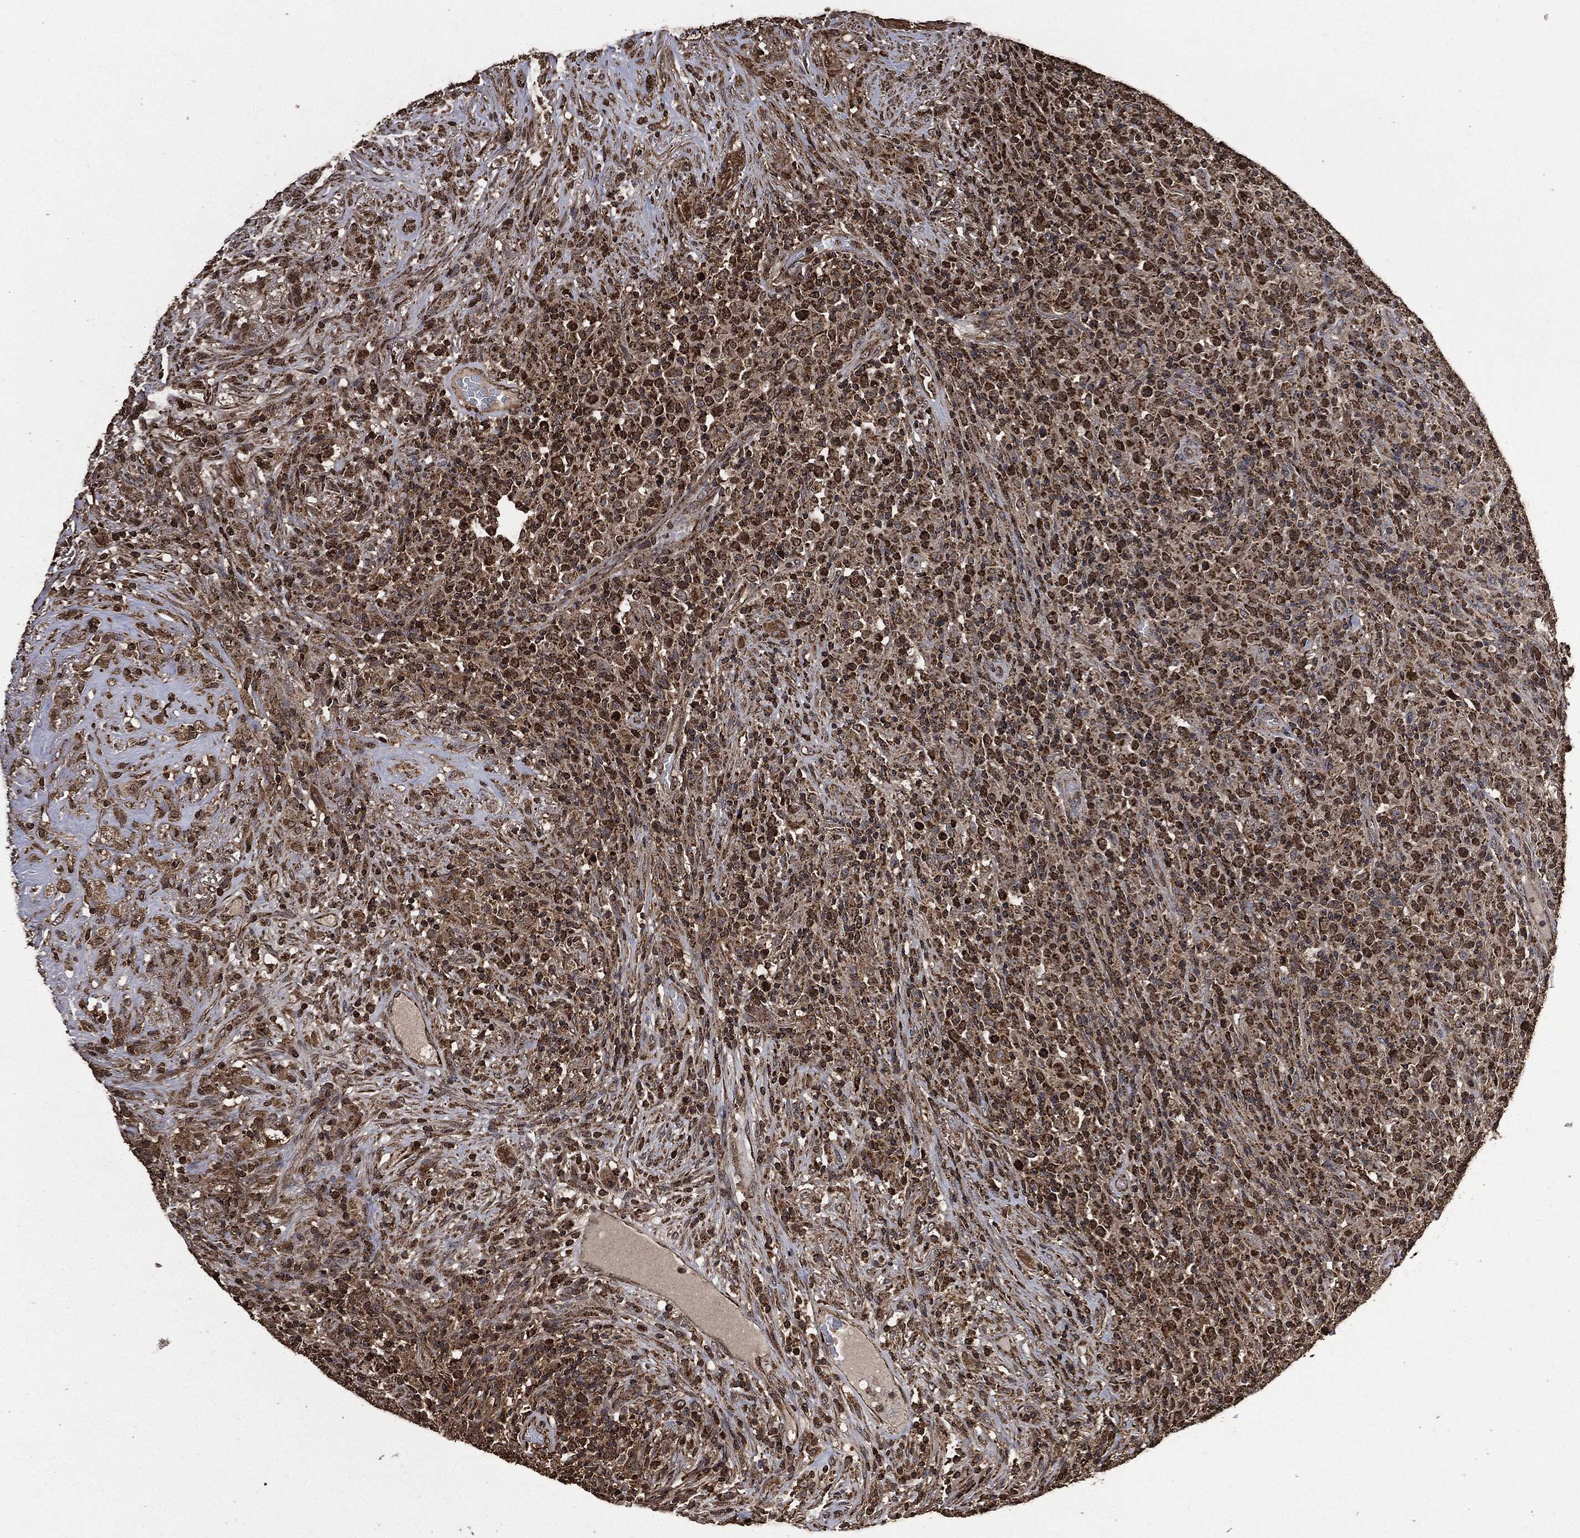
{"staining": {"intensity": "strong", "quantity": ">75%", "location": "cytoplasmic/membranous"}, "tissue": "lymphoma", "cell_type": "Tumor cells", "image_type": "cancer", "snomed": [{"axis": "morphology", "description": "Malignant lymphoma, non-Hodgkin's type, High grade"}, {"axis": "topography", "description": "Lung"}], "caption": "Immunohistochemistry (IHC) (DAB) staining of human lymphoma displays strong cytoplasmic/membranous protein positivity in about >75% of tumor cells.", "gene": "LIG3", "patient": {"sex": "male", "age": 79}}